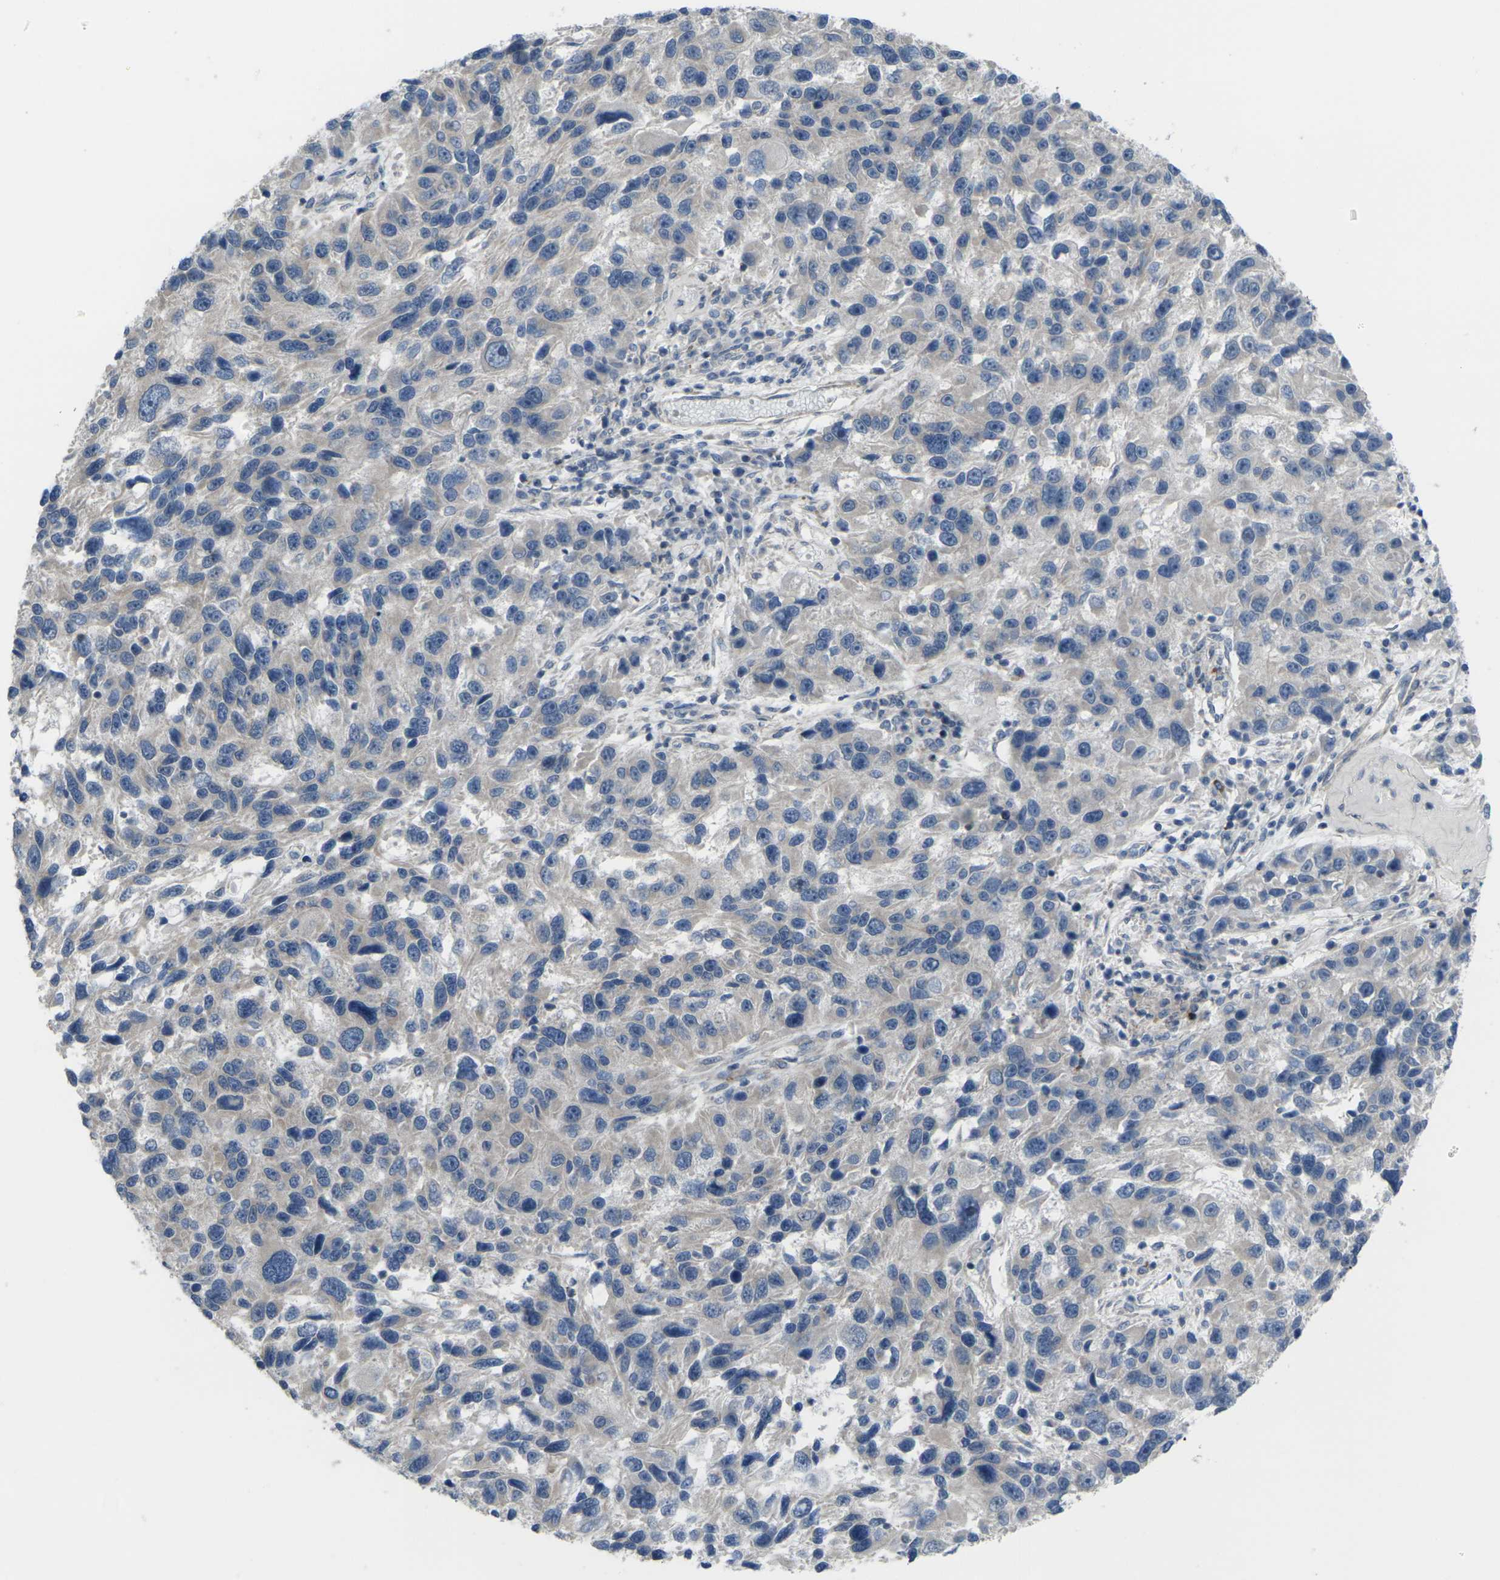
{"staining": {"intensity": "negative", "quantity": "none", "location": "none"}, "tissue": "melanoma", "cell_type": "Tumor cells", "image_type": "cancer", "snomed": [{"axis": "morphology", "description": "Malignant melanoma, NOS"}, {"axis": "topography", "description": "Skin"}], "caption": "Histopathology image shows no significant protein staining in tumor cells of malignant melanoma.", "gene": "CCR10", "patient": {"sex": "male", "age": 53}}